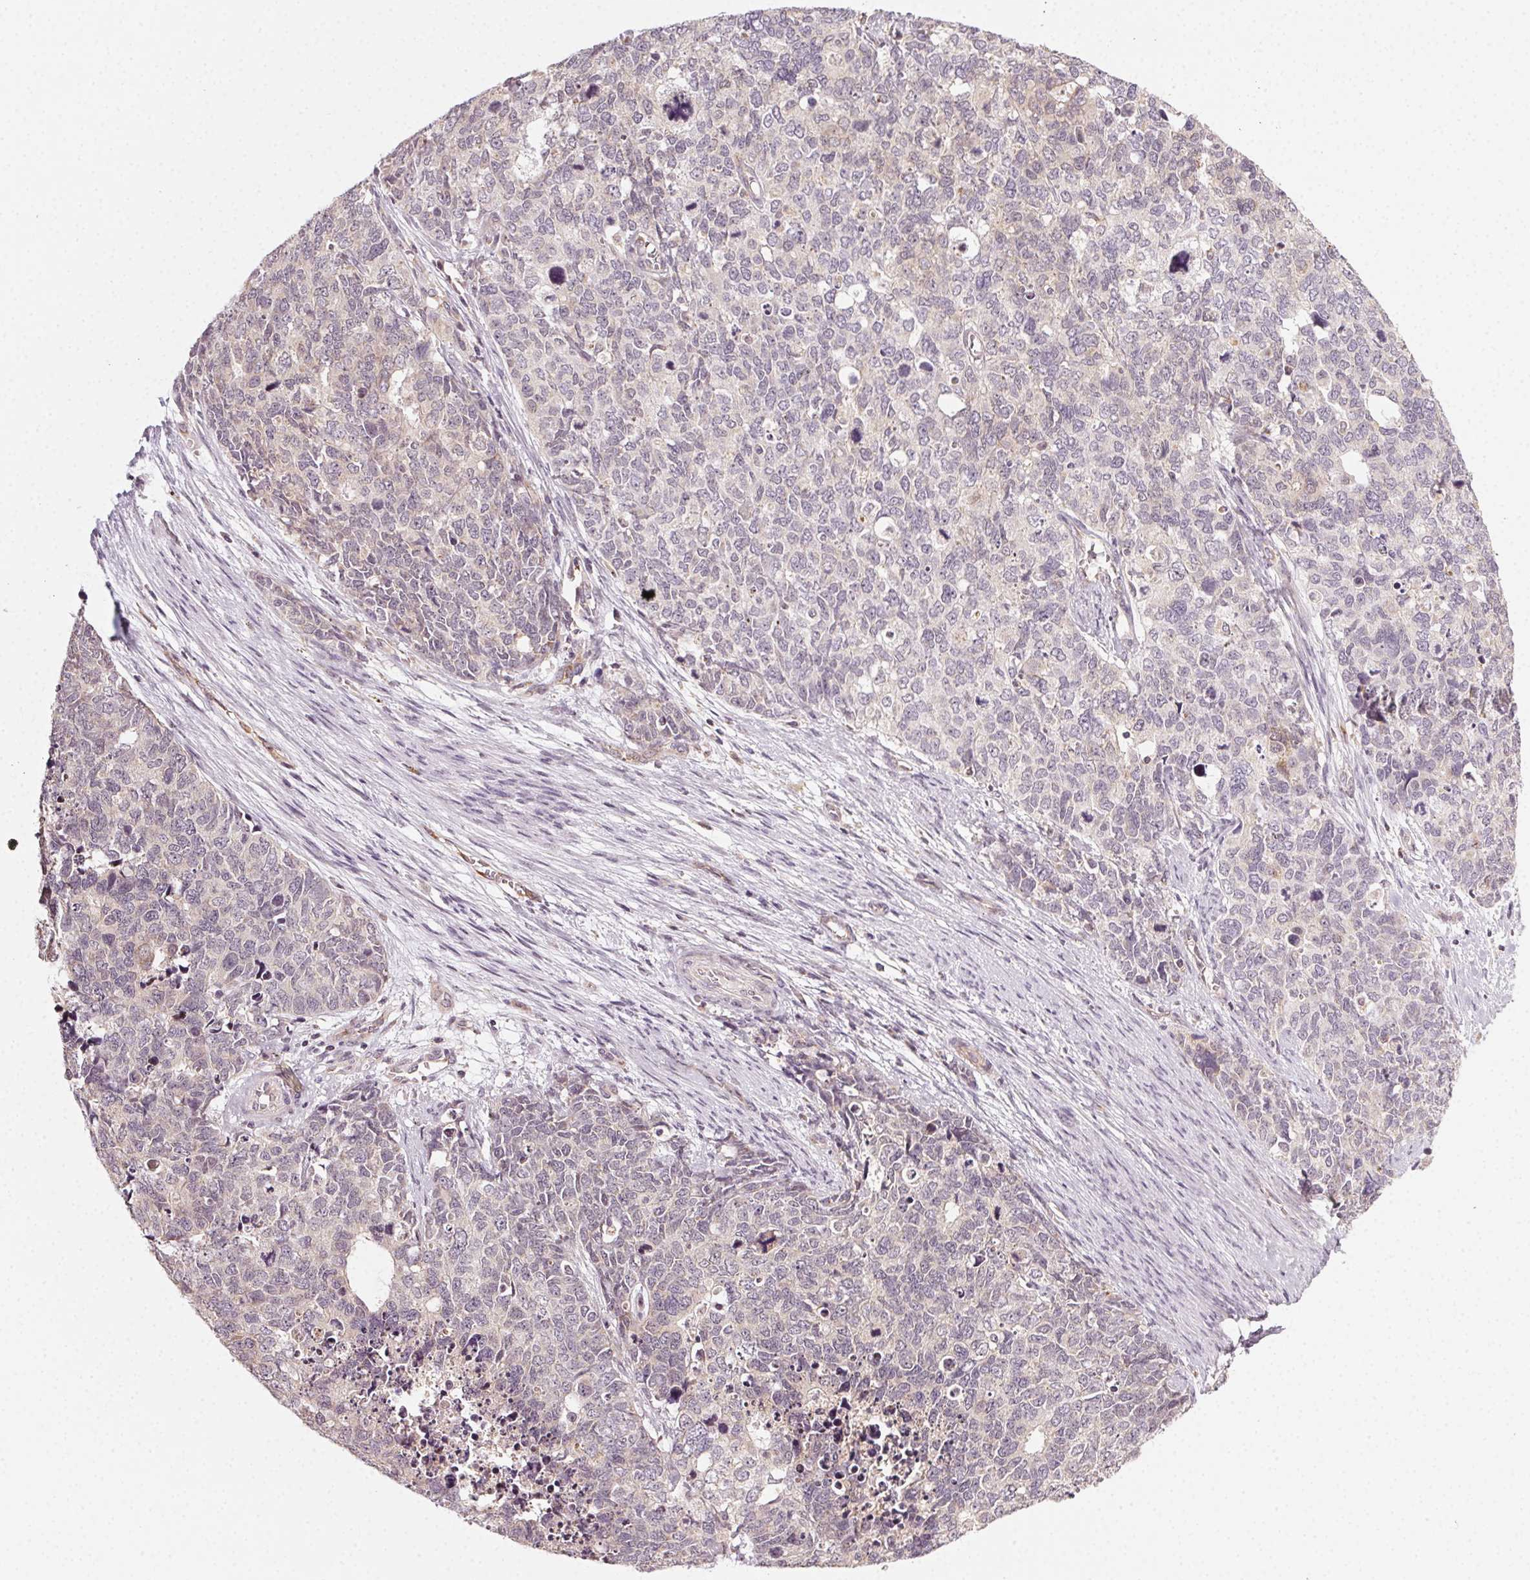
{"staining": {"intensity": "negative", "quantity": "none", "location": "none"}, "tissue": "cervical cancer", "cell_type": "Tumor cells", "image_type": "cancer", "snomed": [{"axis": "morphology", "description": "Squamous cell carcinoma, NOS"}, {"axis": "topography", "description": "Cervix"}], "caption": "Immunohistochemistry (IHC) photomicrograph of cervical squamous cell carcinoma stained for a protein (brown), which shows no expression in tumor cells.", "gene": "NCOA4", "patient": {"sex": "female", "age": 63}}